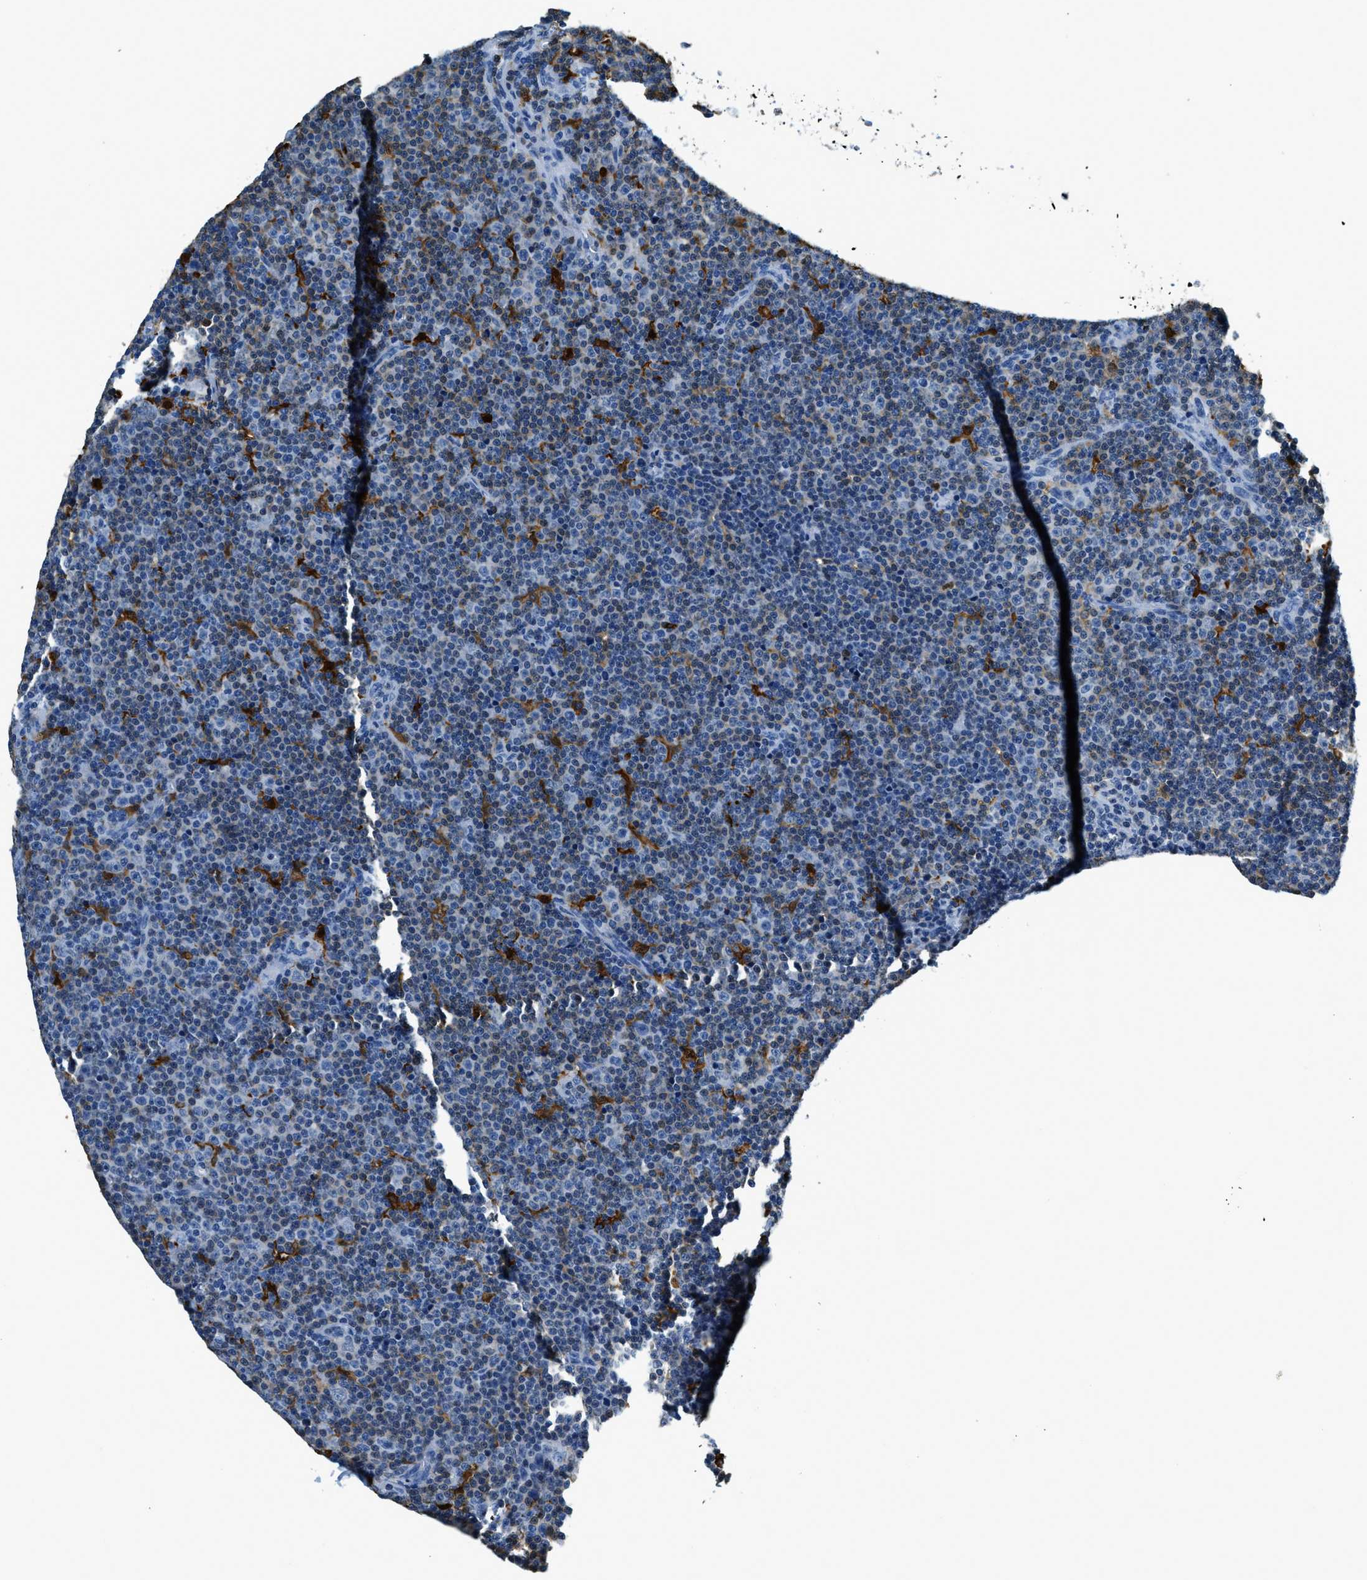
{"staining": {"intensity": "weak", "quantity": "<25%", "location": "cytoplasmic/membranous"}, "tissue": "lymphoma", "cell_type": "Tumor cells", "image_type": "cancer", "snomed": [{"axis": "morphology", "description": "Malignant lymphoma, non-Hodgkin's type, Low grade"}, {"axis": "topography", "description": "Lymph node"}], "caption": "Image shows no significant protein staining in tumor cells of malignant lymphoma, non-Hodgkin's type (low-grade).", "gene": "CAPG", "patient": {"sex": "female", "age": 67}}